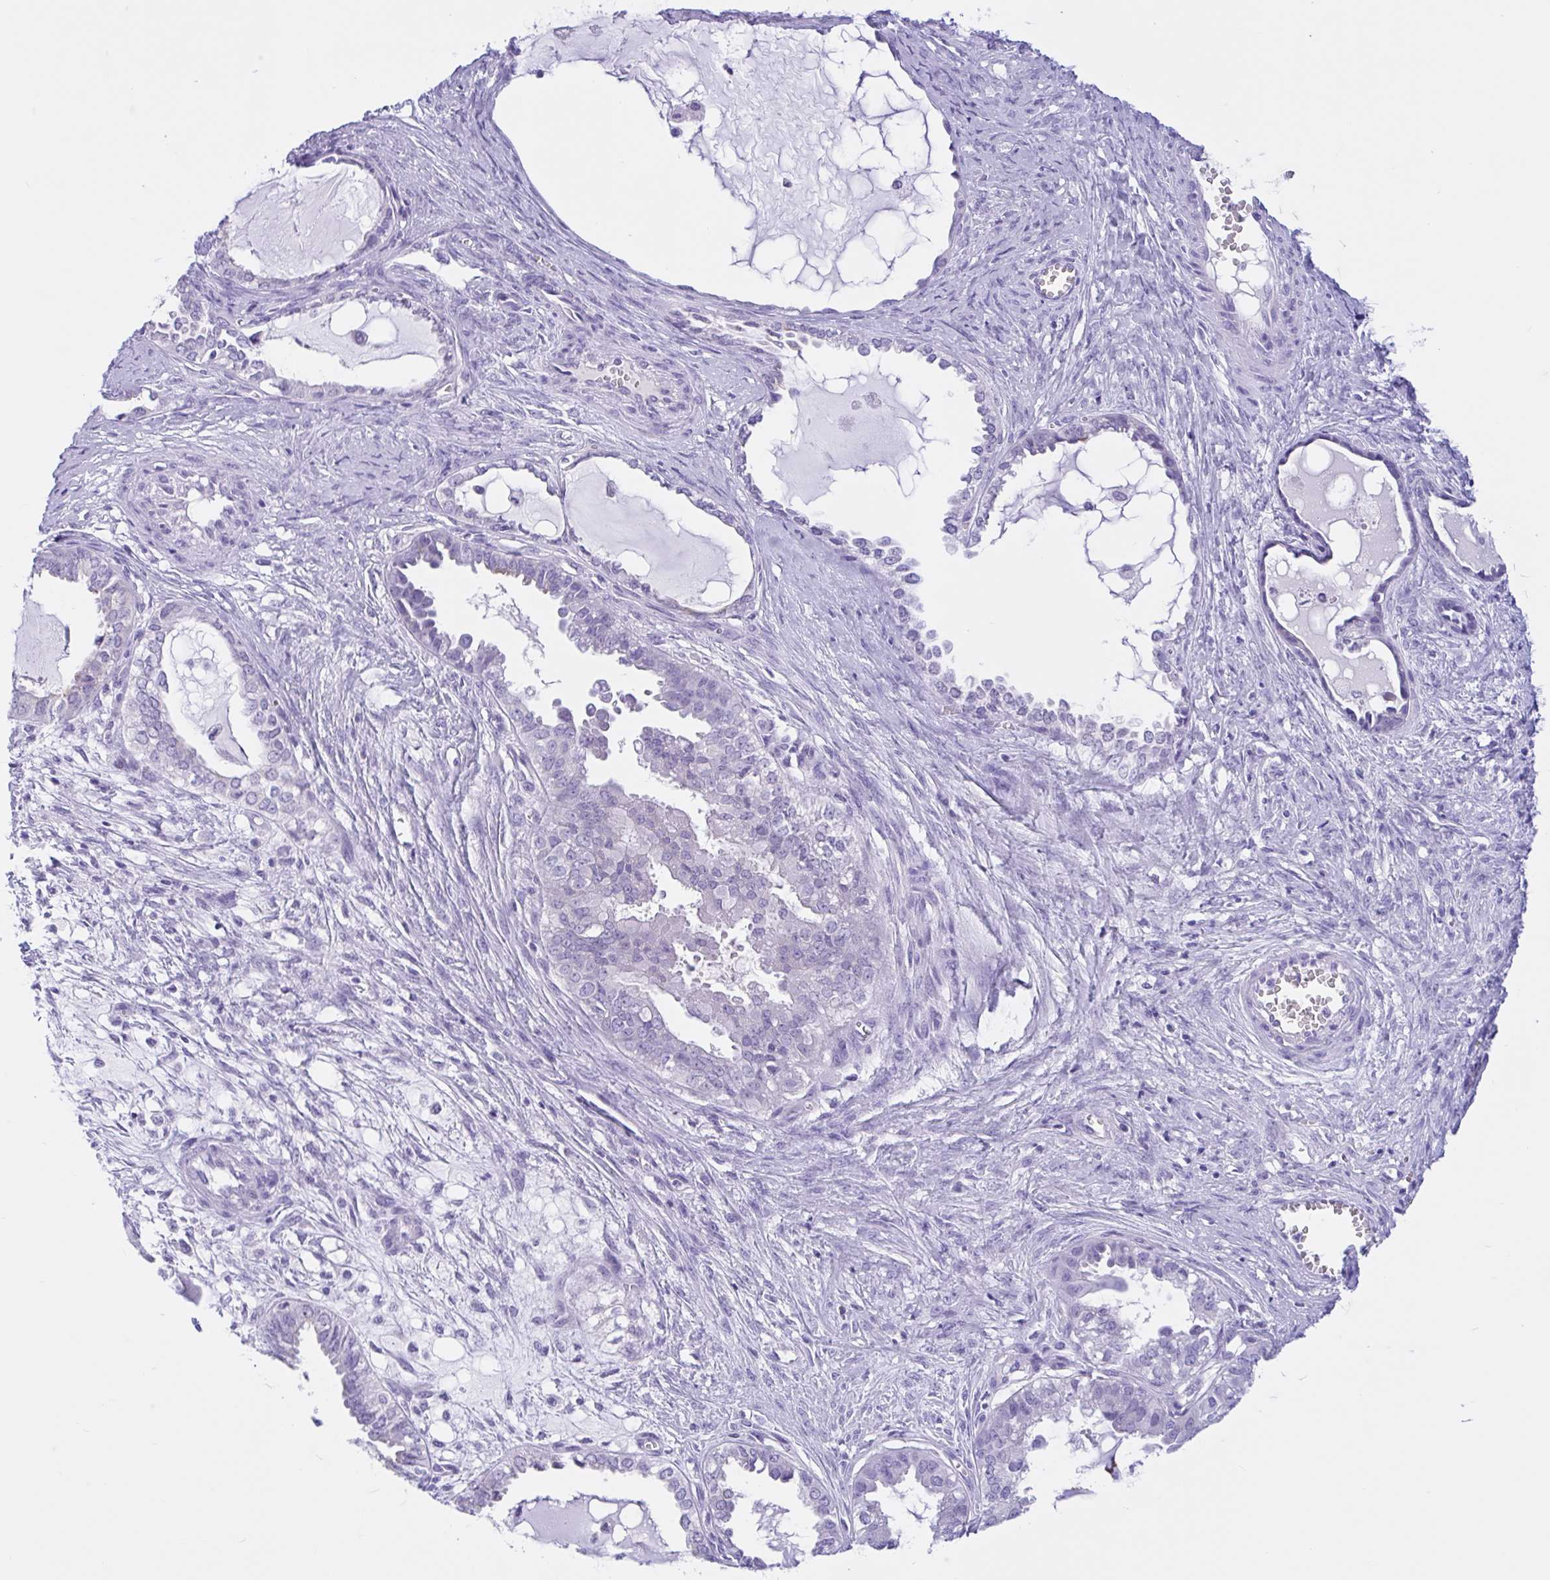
{"staining": {"intensity": "negative", "quantity": "none", "location": "none"}, "tissue": "ovarian cancer", "cell_type": "Tumor cells", "image_type": "cancer", "snomed": [{"axis": "morphology", "description": "Carcinoma, NOS"}, {"axis": "morphology", "description": "Carcinoma, endometroid"}, {"axis": "topography", "description": "Ovary"}], "caption": "Protein analysis of carcinoma (ovarian) reveals no significant expression in tumor cells.", "gene": "ZNF319", "patient": {"sex": "female", "age": 50}}